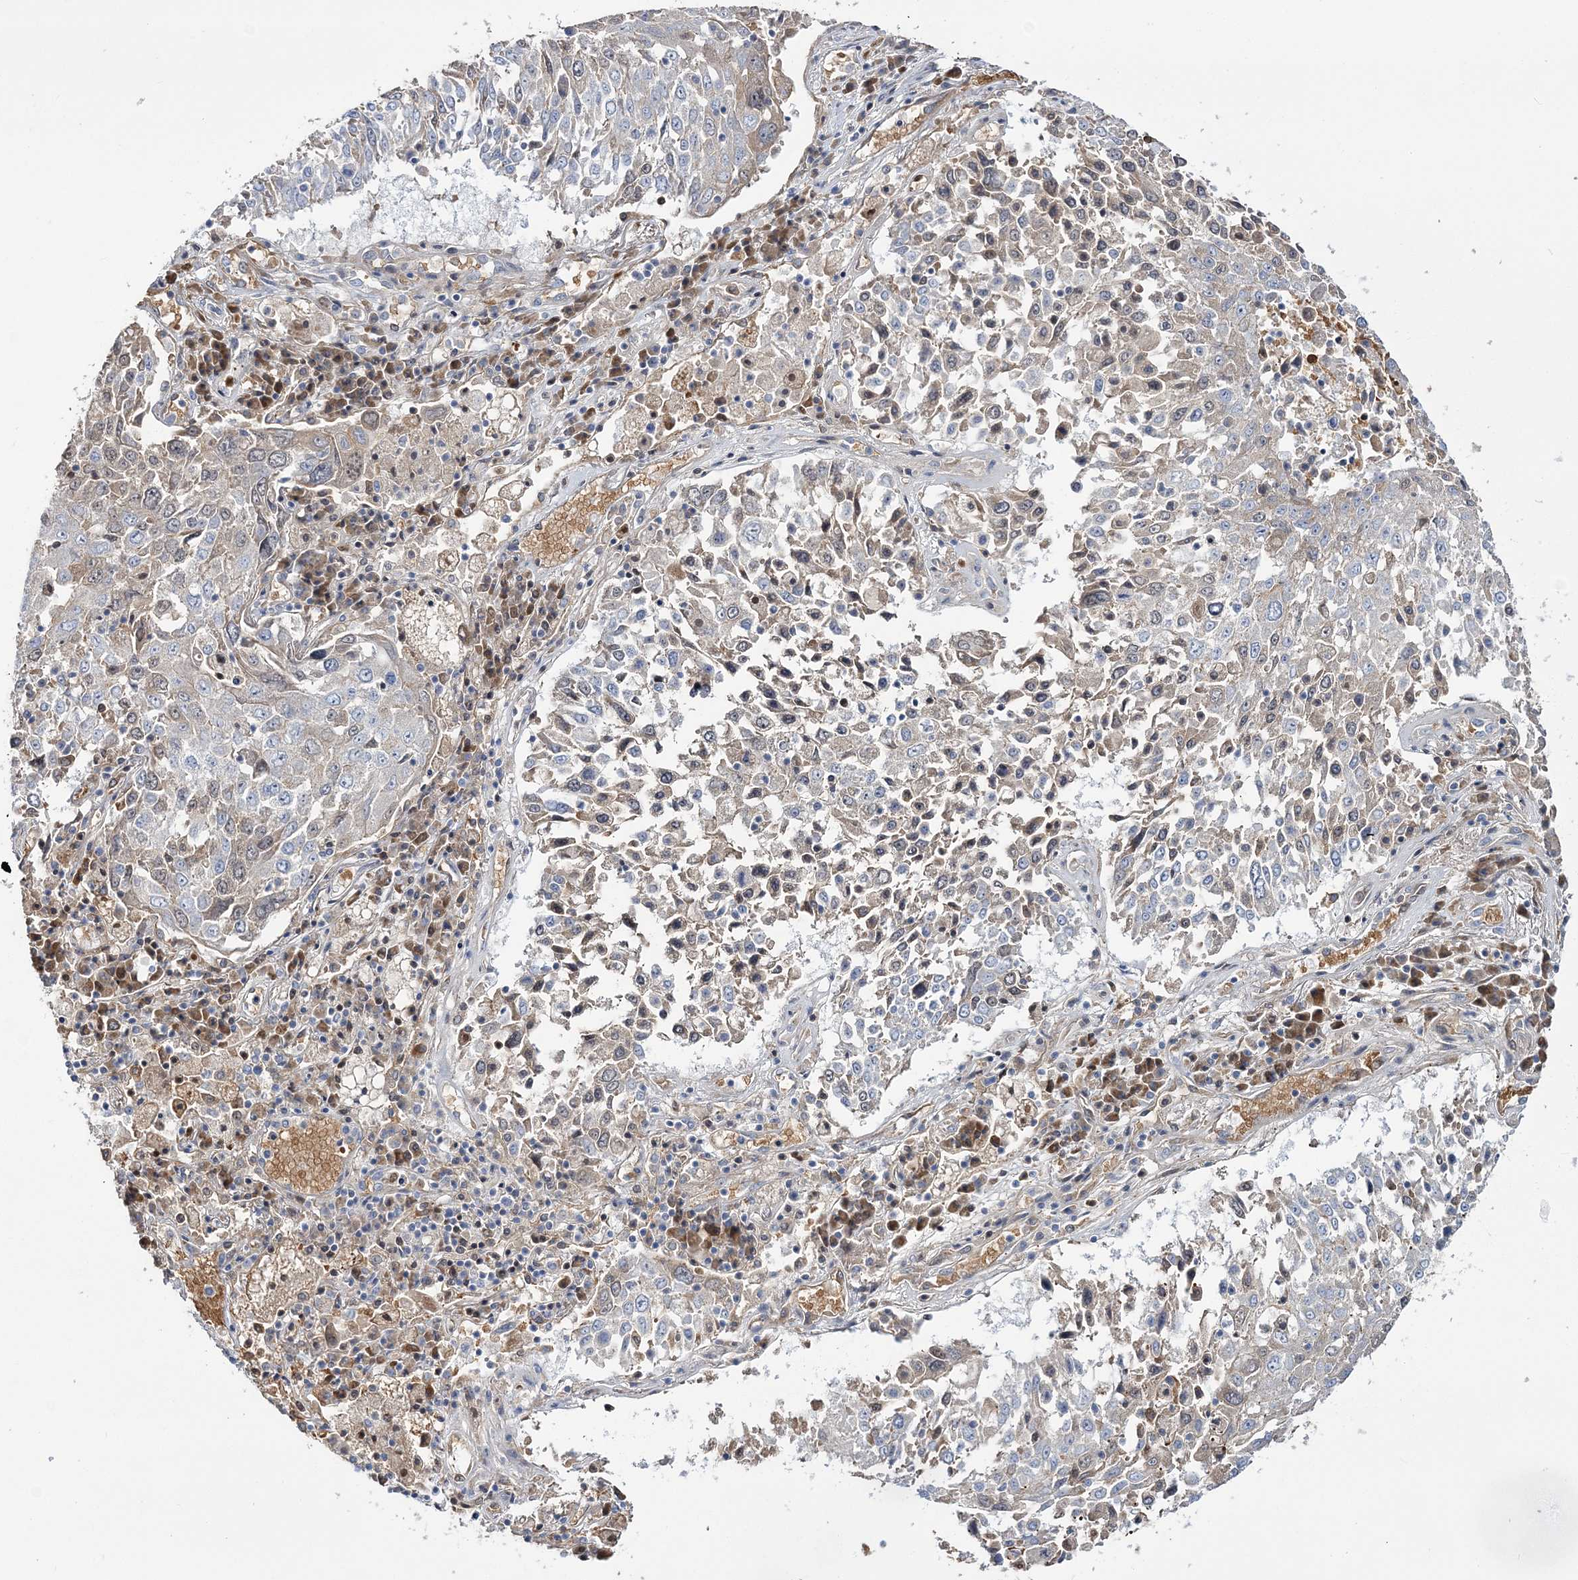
{"staining": {"intensity": "weak", "quantity": "<25%", "location": "cytoplasmic/membranous"}, "tissue": "lung cancer", "cell_type": "Tumor cells", "image_type": "cancer", "snomed": [{"axis": "morphology", "description": "Squamous cell carcinoma, NOS"}, {"axis": "topography", "description": "Lung"}], "caption": "A photomicrograph of human lung cancer (squamous cell carcinoma) is negative for staining in tumor cells. (Stains: DAB (3,3'-diaminobenzidine) immunohistochemistry (IHC) with hematoxylin counter stain, Microscopy: brightfield microscopy at high magnification).", "gene": "ATP11B", "patient": {"sex": "male", "age": 65}}